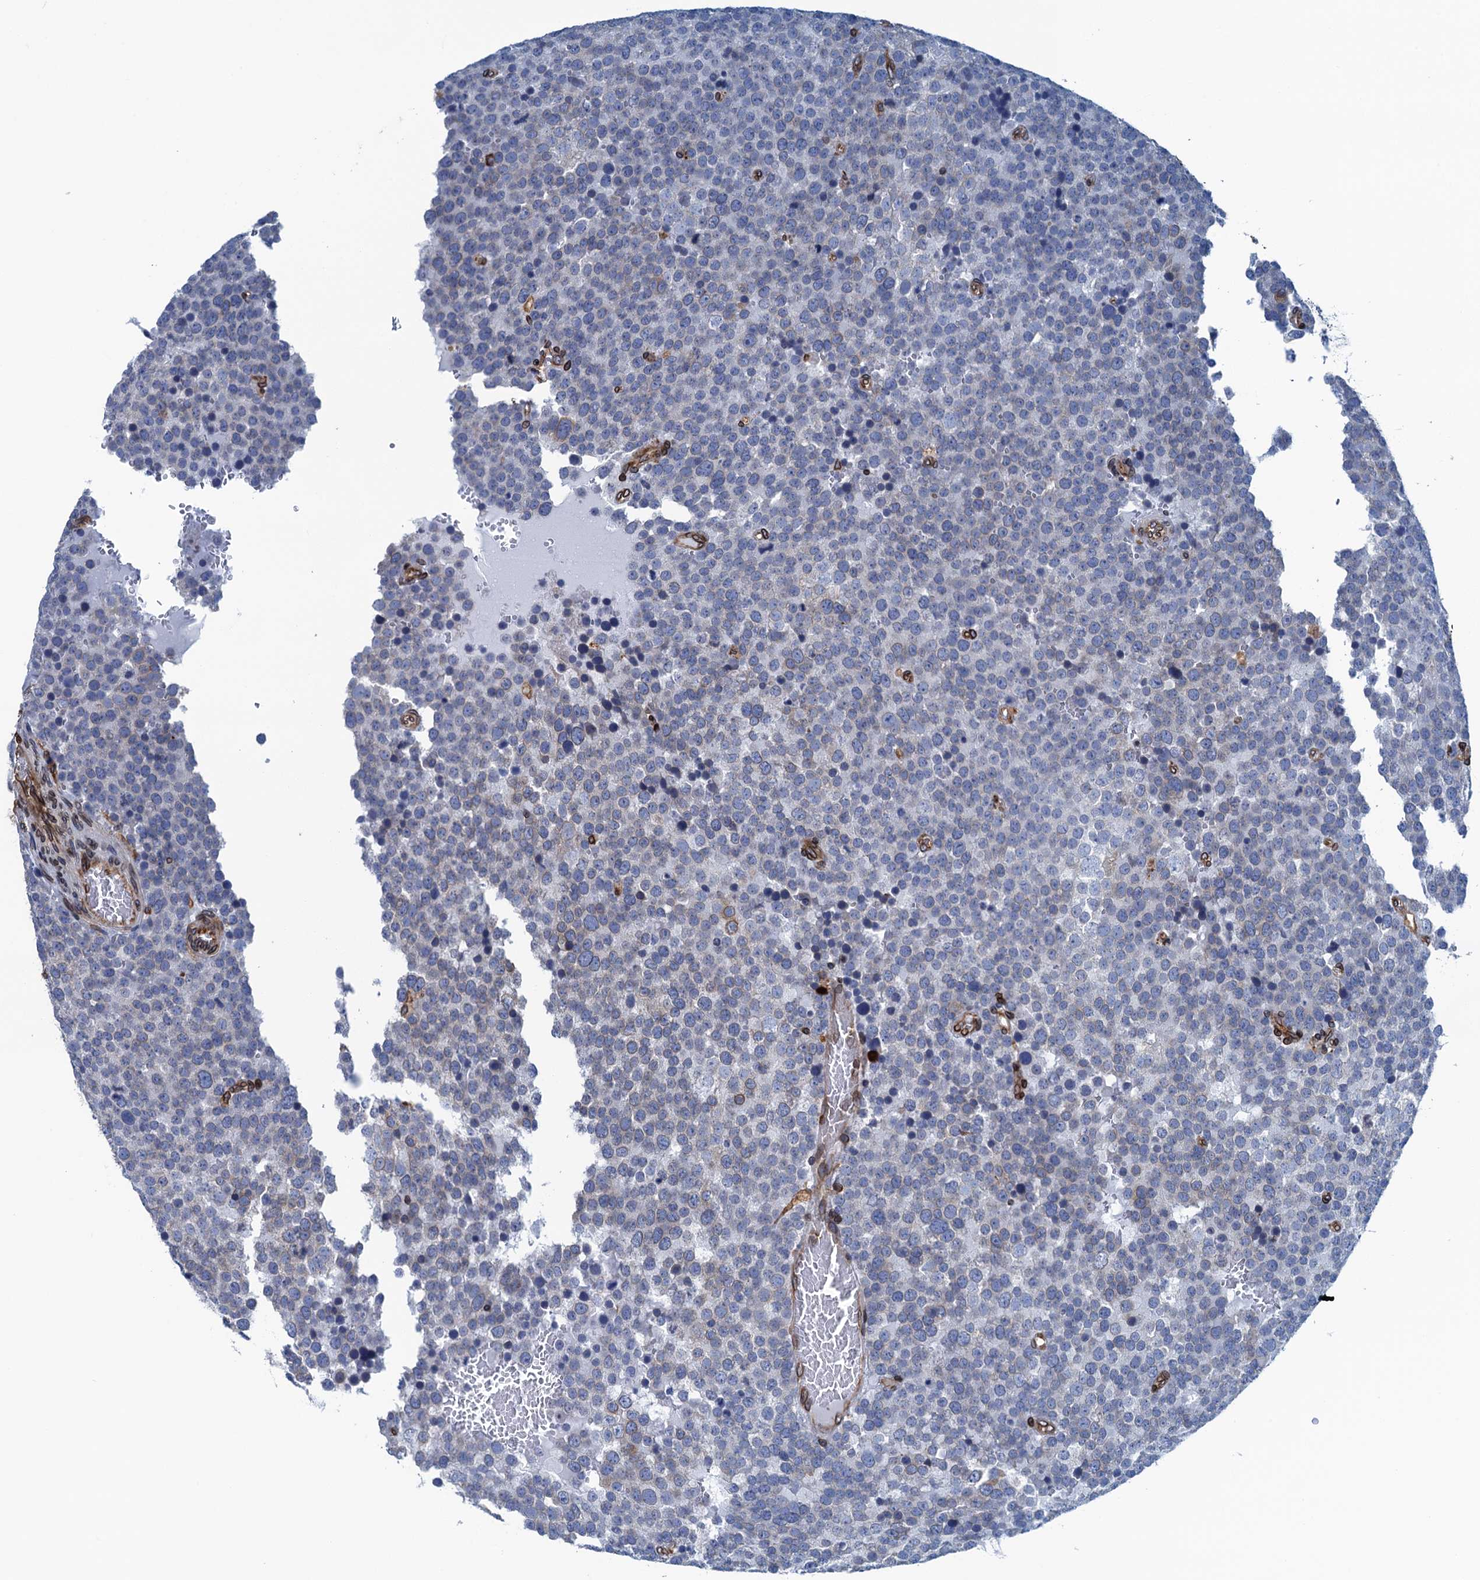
{"staining": {"intensity": "negative", "quantity": "none", "location": "none"}, "tissue": "testis cancer", "cell_type": "Tumor cells", "image_type": "cancer", "snomed": [{"axis": "morphology", "description": "Seminoma, NOS"}, {"axis": "topography", "description": "Testis"}], "caption": "DAB (3,3'-diaminobenzidine) immunohistochemical staining of human testis cancer demonstrates no significant positivity in tumor cells.", "gene": "TMEM205", "patient": {"sex": "male", "age": 71}}